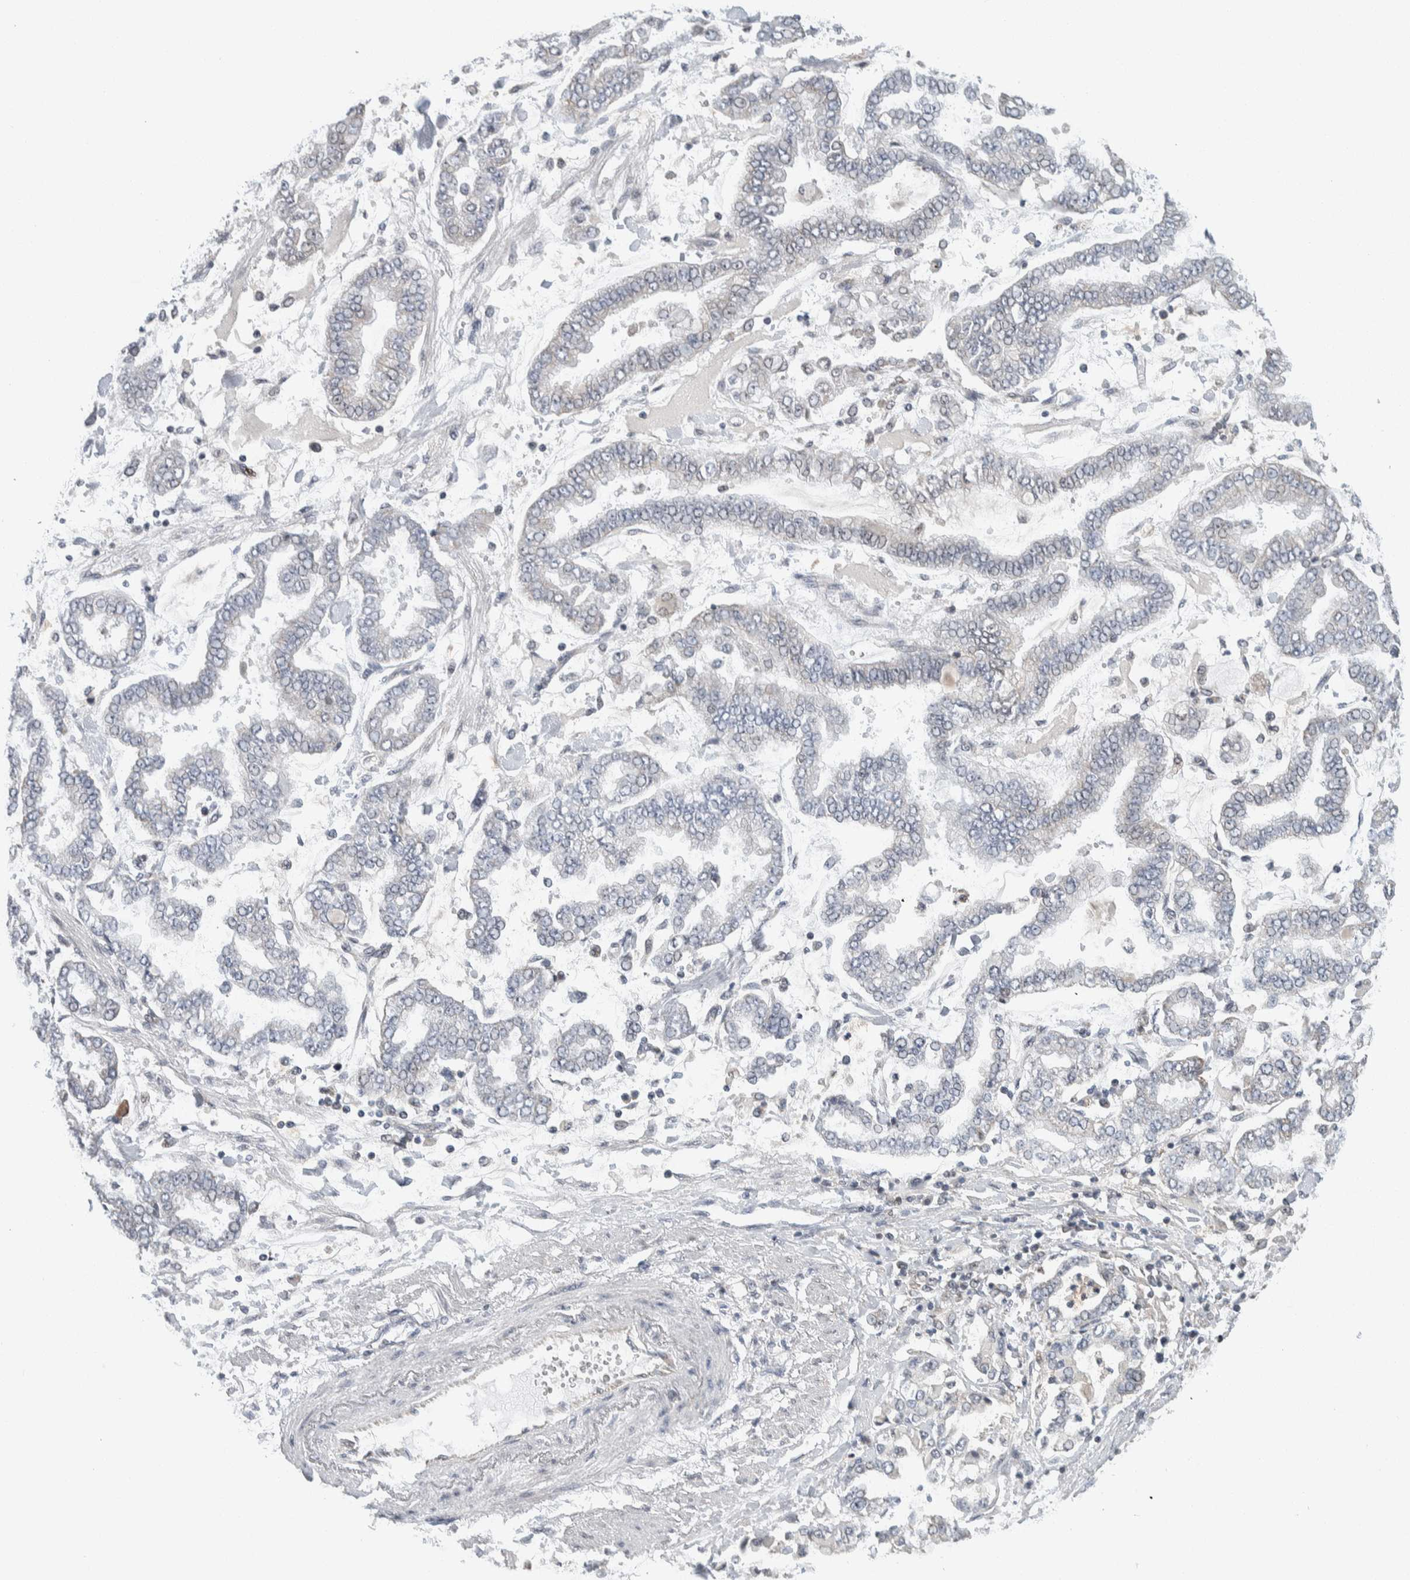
{"staining": {"intensity": "negative", "quantity": "none", "location": "none"}, "tissue": "stomach cancer", "cell_type": "Tumor cells", "image_type": "cancer", "snomed": [{"axis": "morphology", "description": "Normal tissue, NOS"}, {"axis": "morphology", "description": "Adenocarcinoma, NOS"}, {"axis": "topography", "description": "Stomach, upper"}, {"axis": "topography", "description": "Stomach"}], "caption": "Stomach adenocarcinoma was stained to show a protein in brown. There is no significant positivity in tumor cells. (DAB (3,3'-diaminobenzidine) immunohistochemistry with hematoxylin counter stain).", "gene": "NEUROD1", "patient": {"sex": "male", "age": 76}}